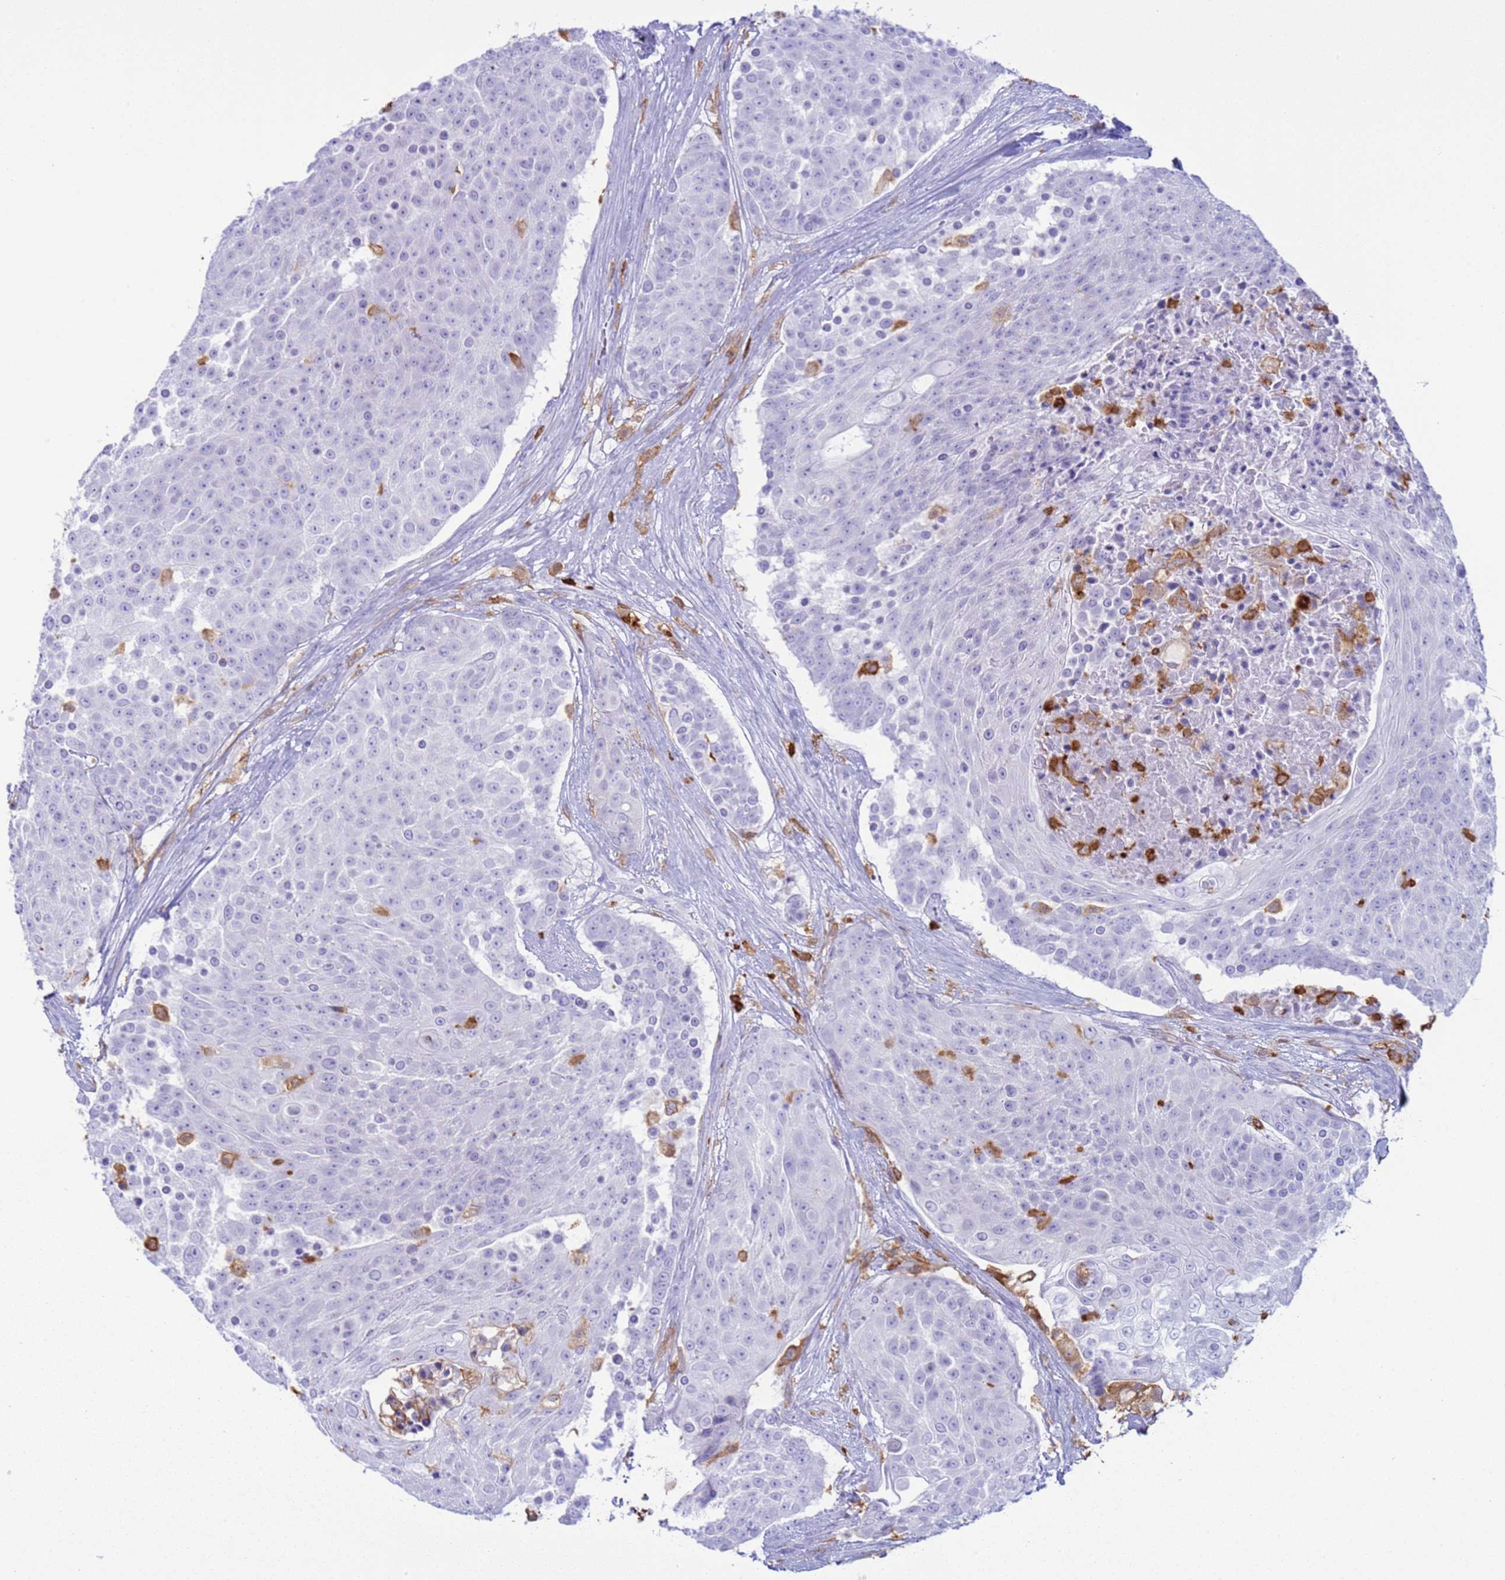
{"staining": {"intensity": "negative", "quantity": "none", "location": "none"}, "tissue": "urothelial cancer", "cell_type": "Tumor cells", "image_type": "cancer", "snomed": [{"axis": "morphology", "description": "Urothelial carcinoma, High grade"}, {"axis": "topography", "description": "Urinary bladder"}], "caption": "The image shows no significant expression in tumor cells of urothelial cancer. (DAB (3,3'-diaminobenzidine) immunohistochemistry, high magnification).", "gene": "IRF5", "patient": {"sex": "female", "age": 63}}